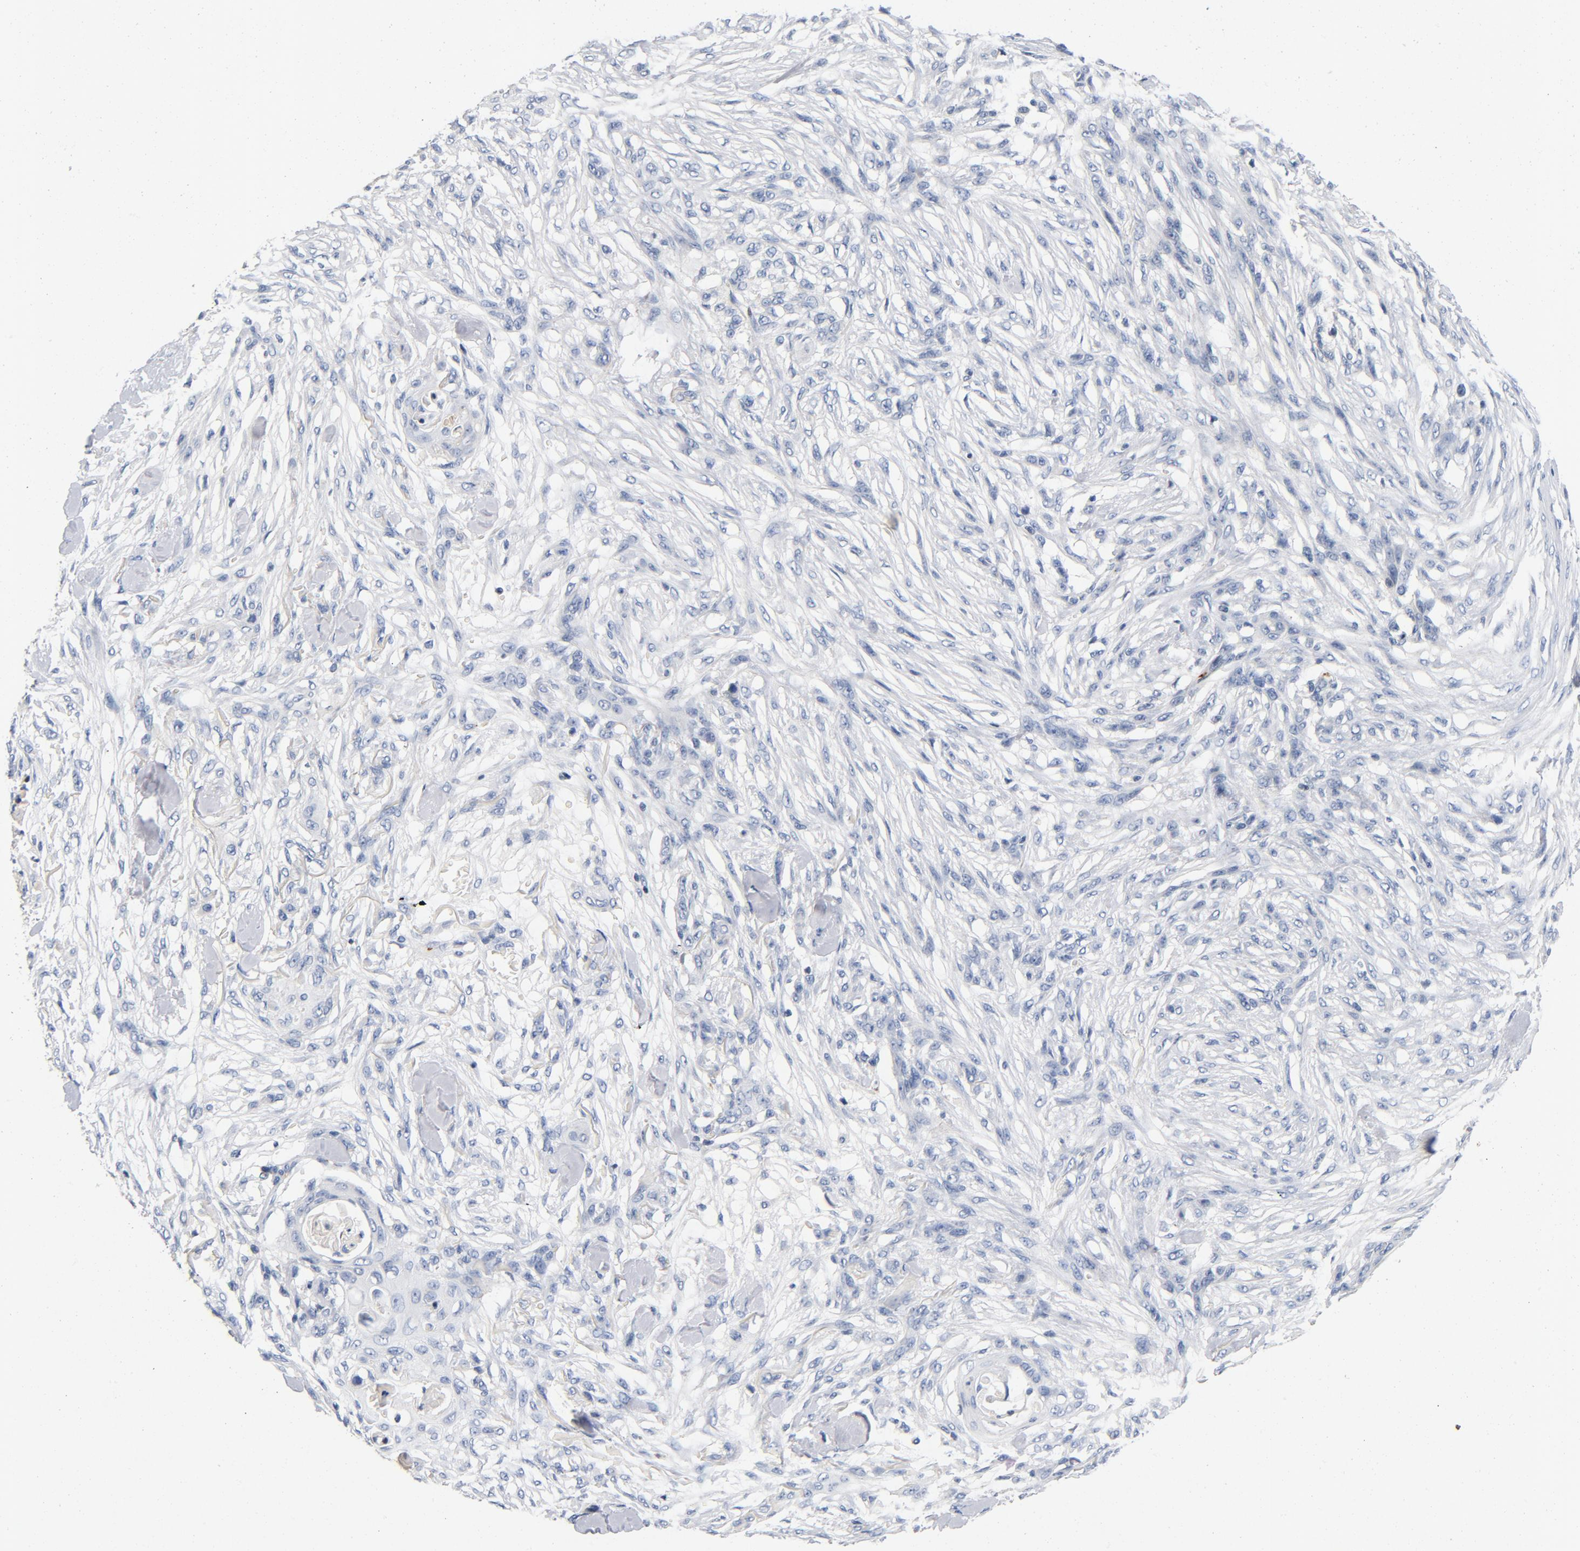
{"staining": {"intensity": "negative", "quantity": "none", "location": "none"}, "tissue": "skin cancer", "cell_type": "Tumor cells", "image_type": "cancer", "snomed": [{"axis": "morphology", "description": "Normal tissue, NOS"}, {"axis": "morphology", "description": "Squamous cell carcinoma, NOS"}, {"axis": "topography", "description": "Skin"}], "caption": "This image is of skin cancer (squamous cell carcinoma) stained with IHC to label a protein in brown with the nuclei are counter-stained blue. There is no staining in tumor cells.", "gene": "PIM1", "patient": {"sex": "female", "age": 59}}